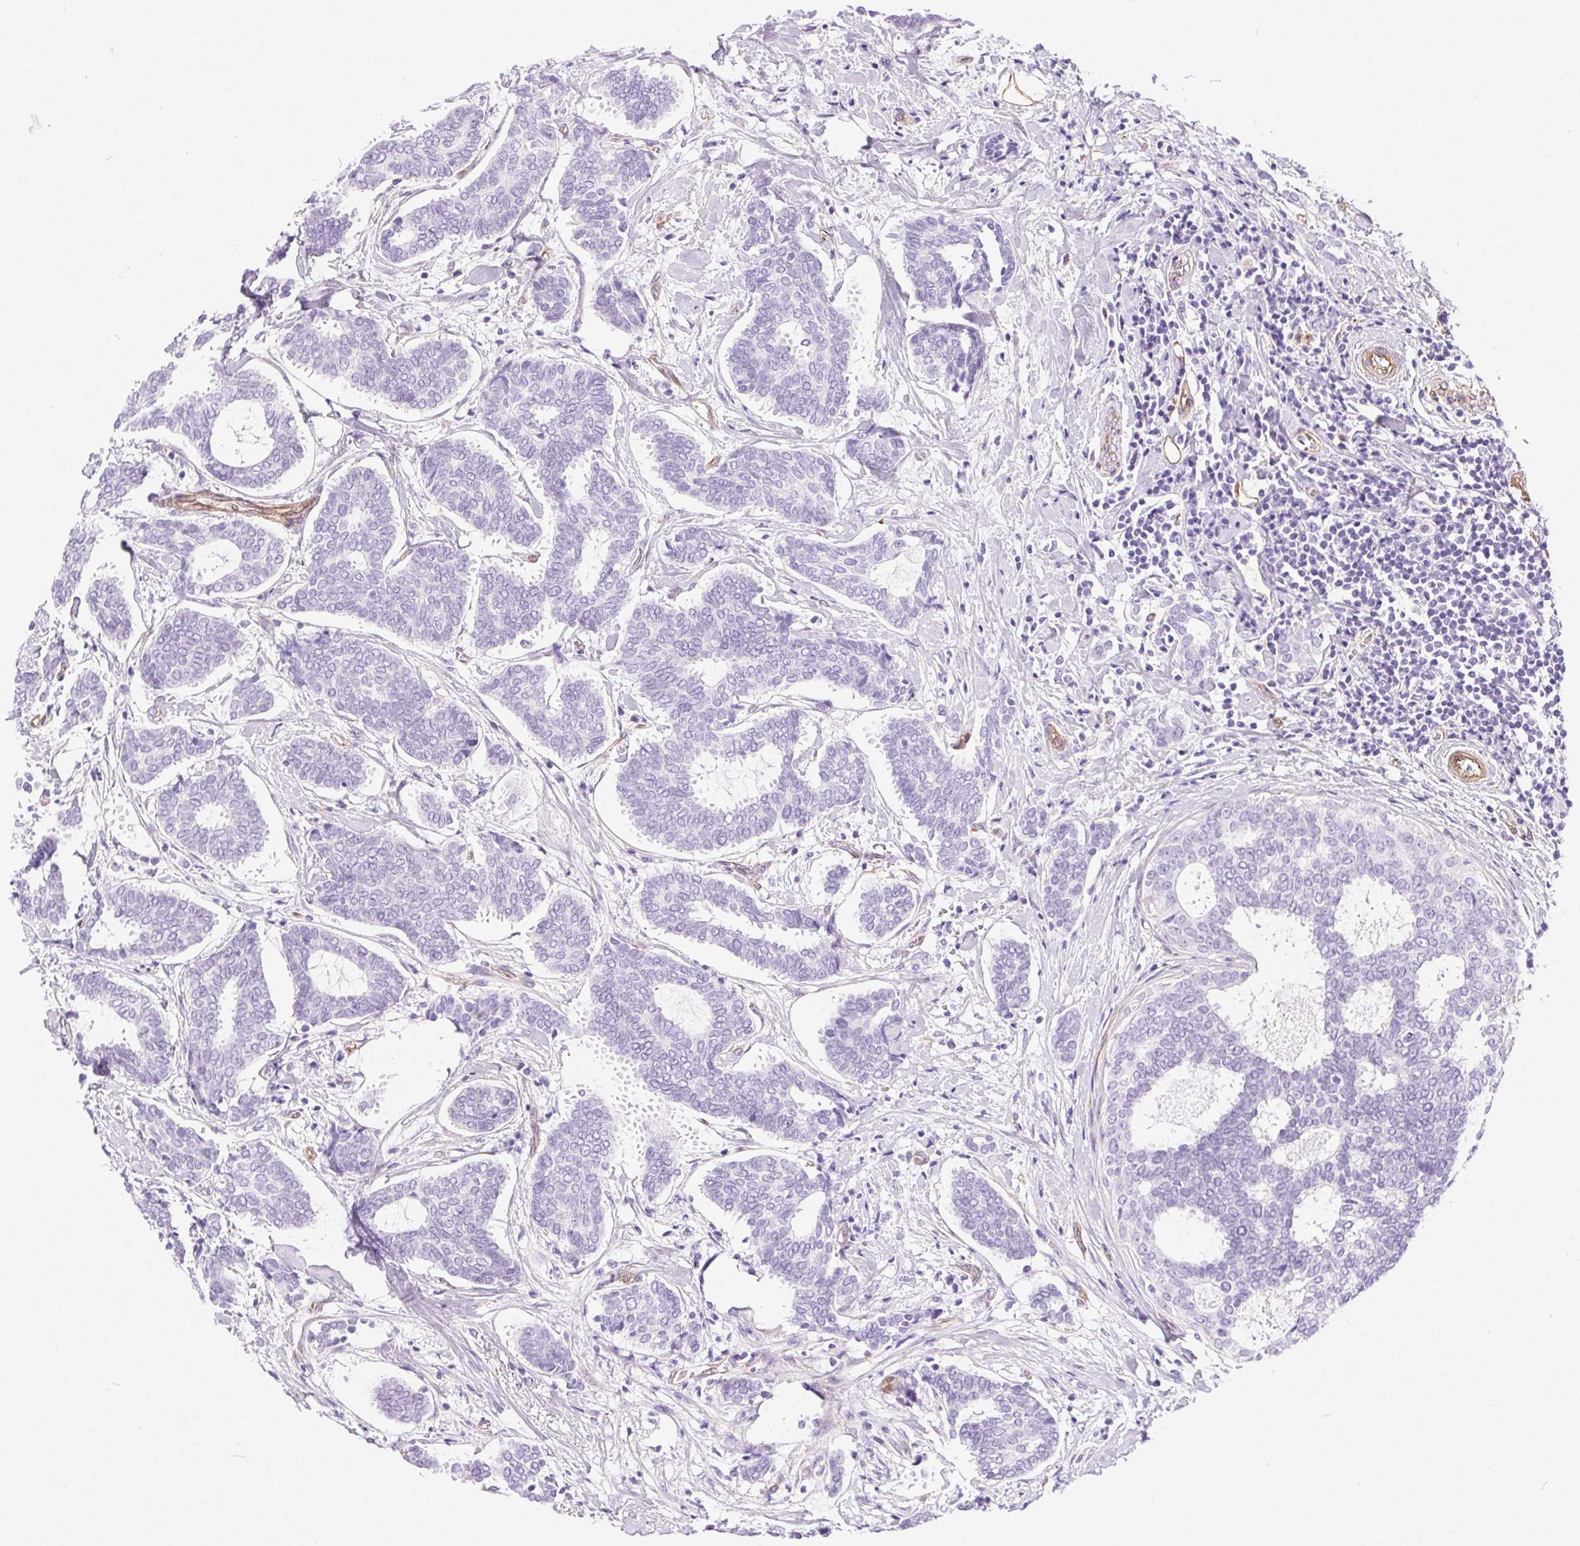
{"staining": {"intensity": "negative", "quantity": "none", "location": "none"}, "tissue": "breast cancer", "cell_type": "Tumor cells", "image_type": "cancer", "snomed": [{"axis": "morphology", "description": "Intraductal carcinoma, in situ"}, {"axis": "morphology", "description": "Duct carcinoma"}, {"axis": "morphology", "description": "Lobular carcinoma, in situ"}, {"axis": "topography", "description": "Breast"}], "caption": "Immunohistochemistry image of neoplastic tissue: human breast intraductal carcinoma stained with DAB exhibits no significant protein positivity in tumor cells.", "gene": "SHCBP1L", "patient": {"sex": "female", "age": 44}}